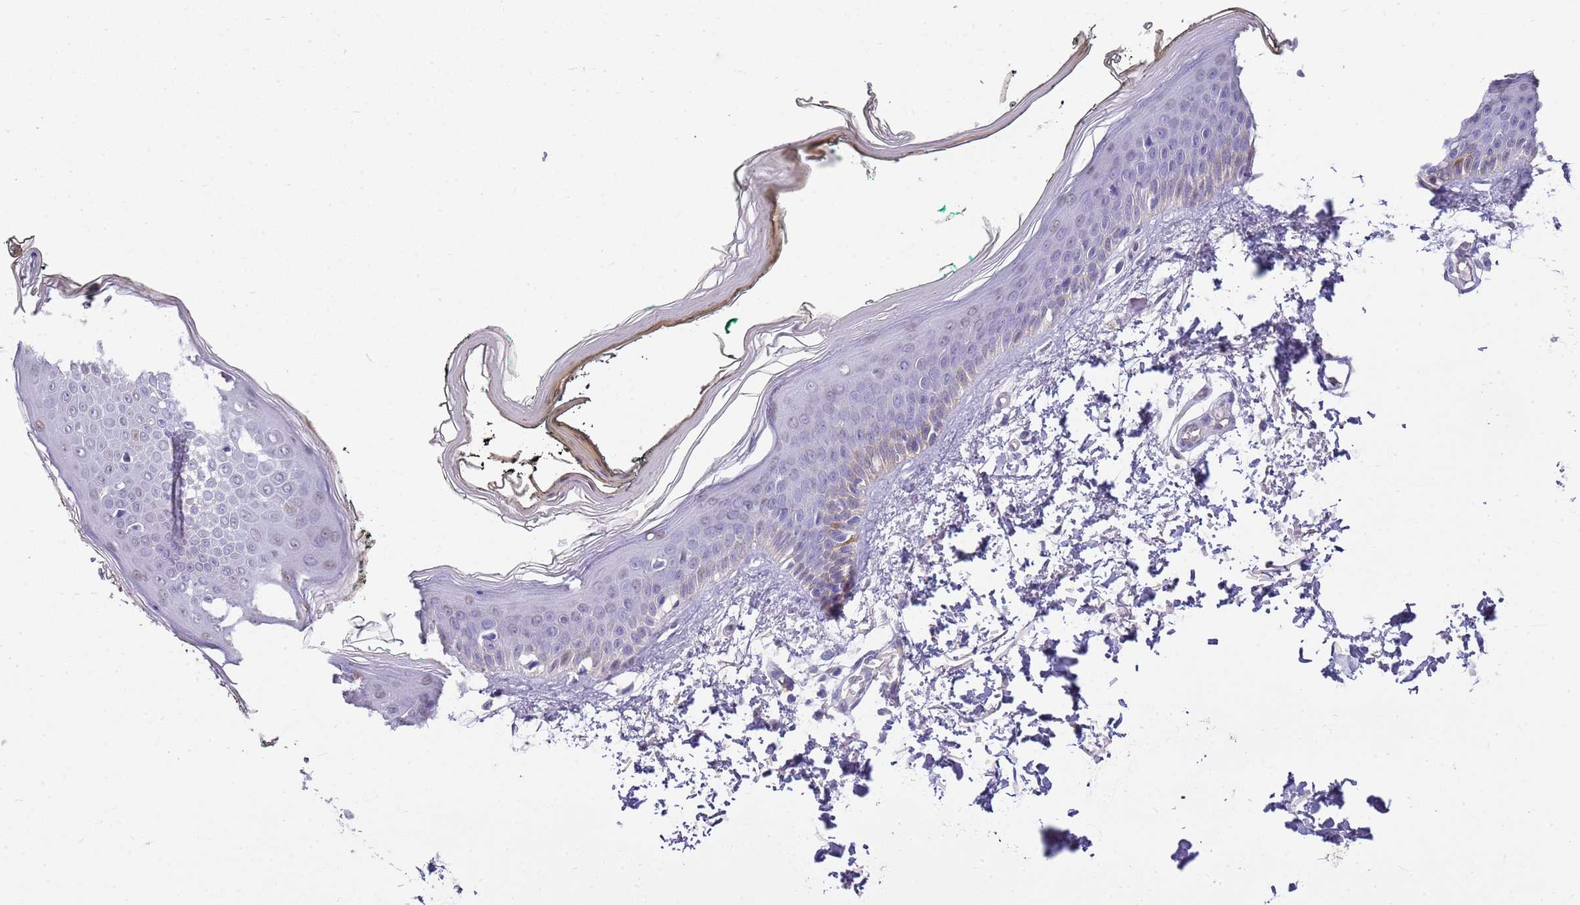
{"staining": {"intensity": "negative", "quantity": "none", "location": "none"}, "tissue": "skin", "cell_type": "Fibroblasts", "image_type": "normal", "snomed": [{"axis": "morphology", "description": "Normal tissue, NOS"}, {"axis": "topography", "description": "Skin"}], "caption": "Fibroblasts are negative for brown protein staining in normal skin. The staining is performed using DAB brown chromogen with nuclei counter-stained in using hematoxylin.", "gene": "CTRC", "patient": {"sex": "male", "age": 62}}